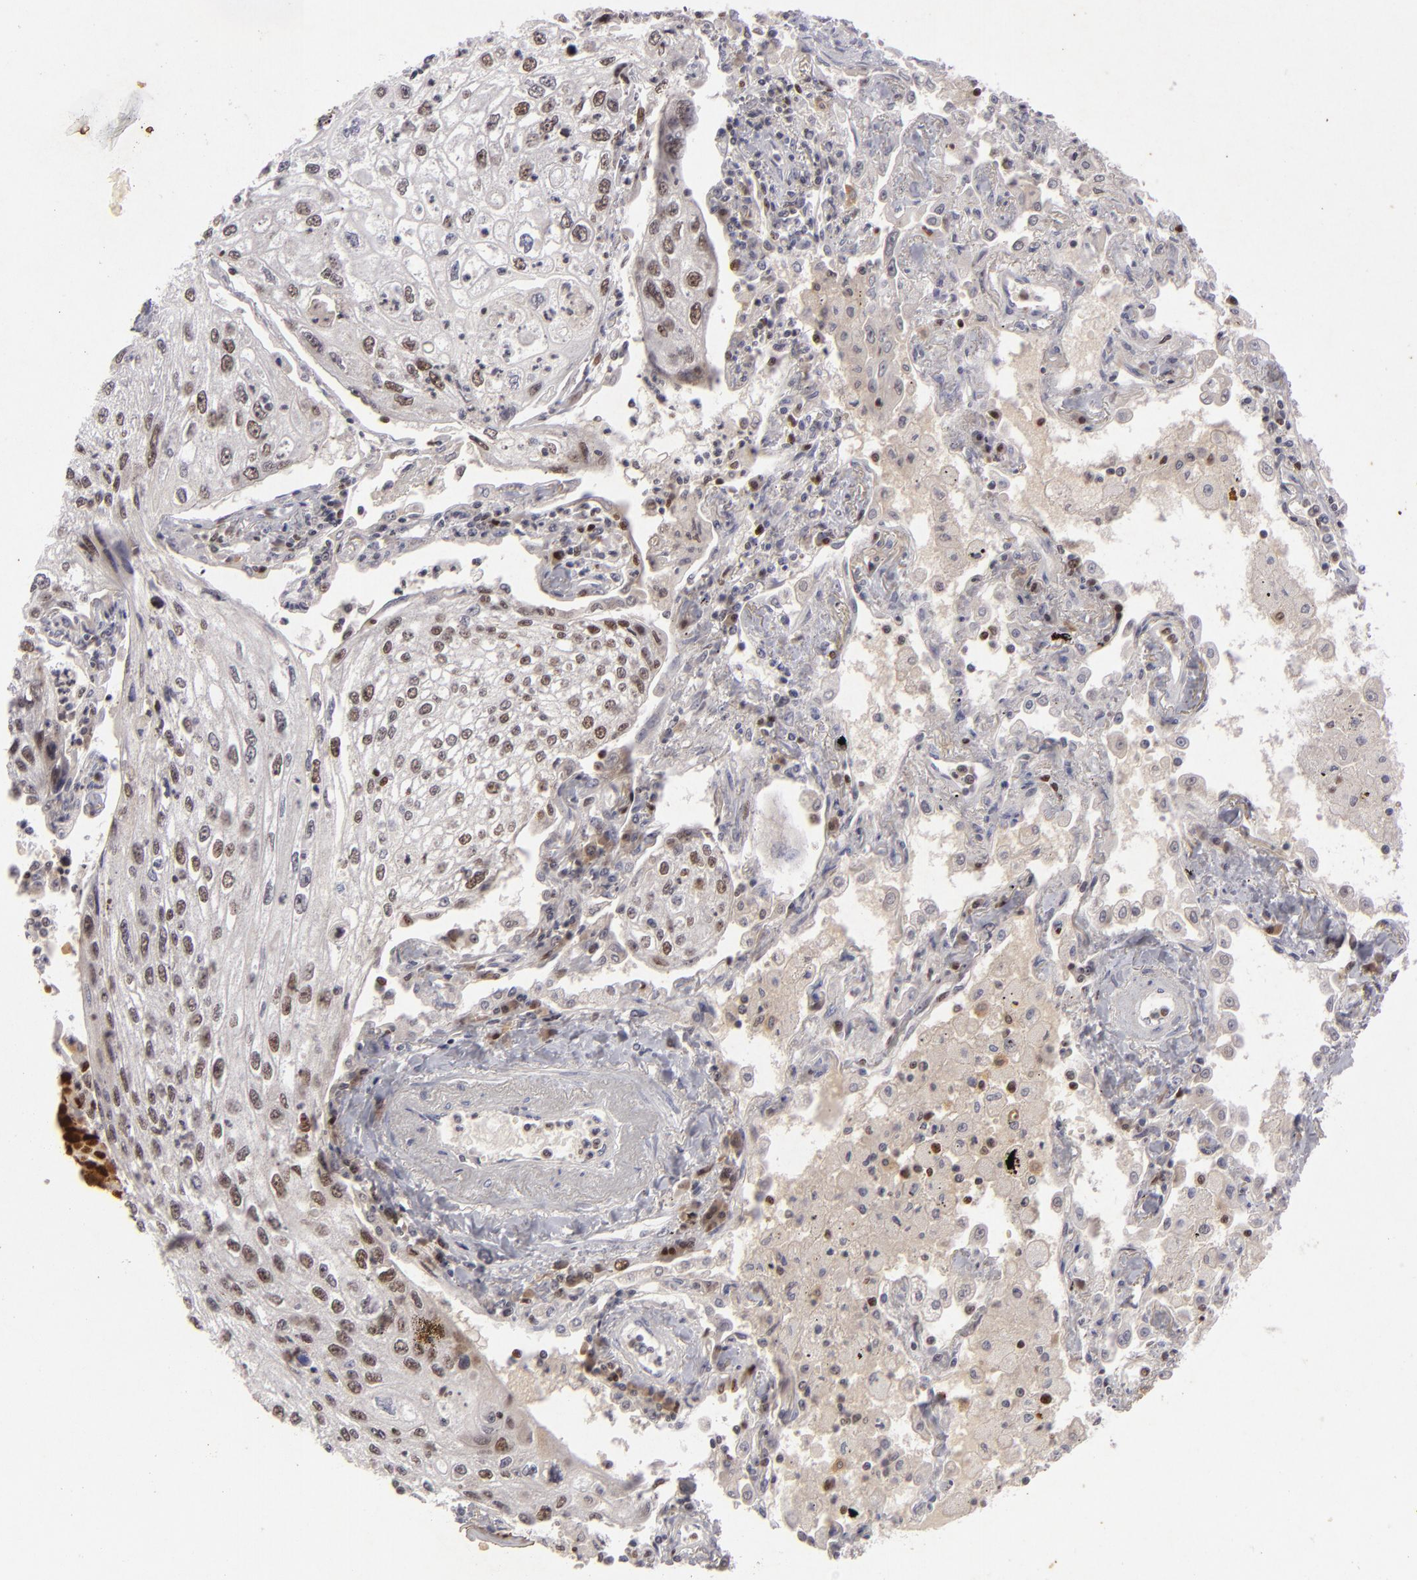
{"staining": {"intensity": "moderate", "quantity": "25%-75%", "location": "nuclear"}, "tissue": "lung cancer", "cell_type": "Tumor cells", "image_type": "cancer", "snomed": [{"axis": "morphology", "description": "Squamous cell carcinoma, NOS"}, {"axis": "topography", "description": "Lung"}], "caption": "IHC of human squamous cell carcinoma (lung) exhibits medium levels of moderate nuclear positivity in about 25%-75% of tumor cells.", "gene": "FEN1", "patient": {"sex": "male", "age": 75}}